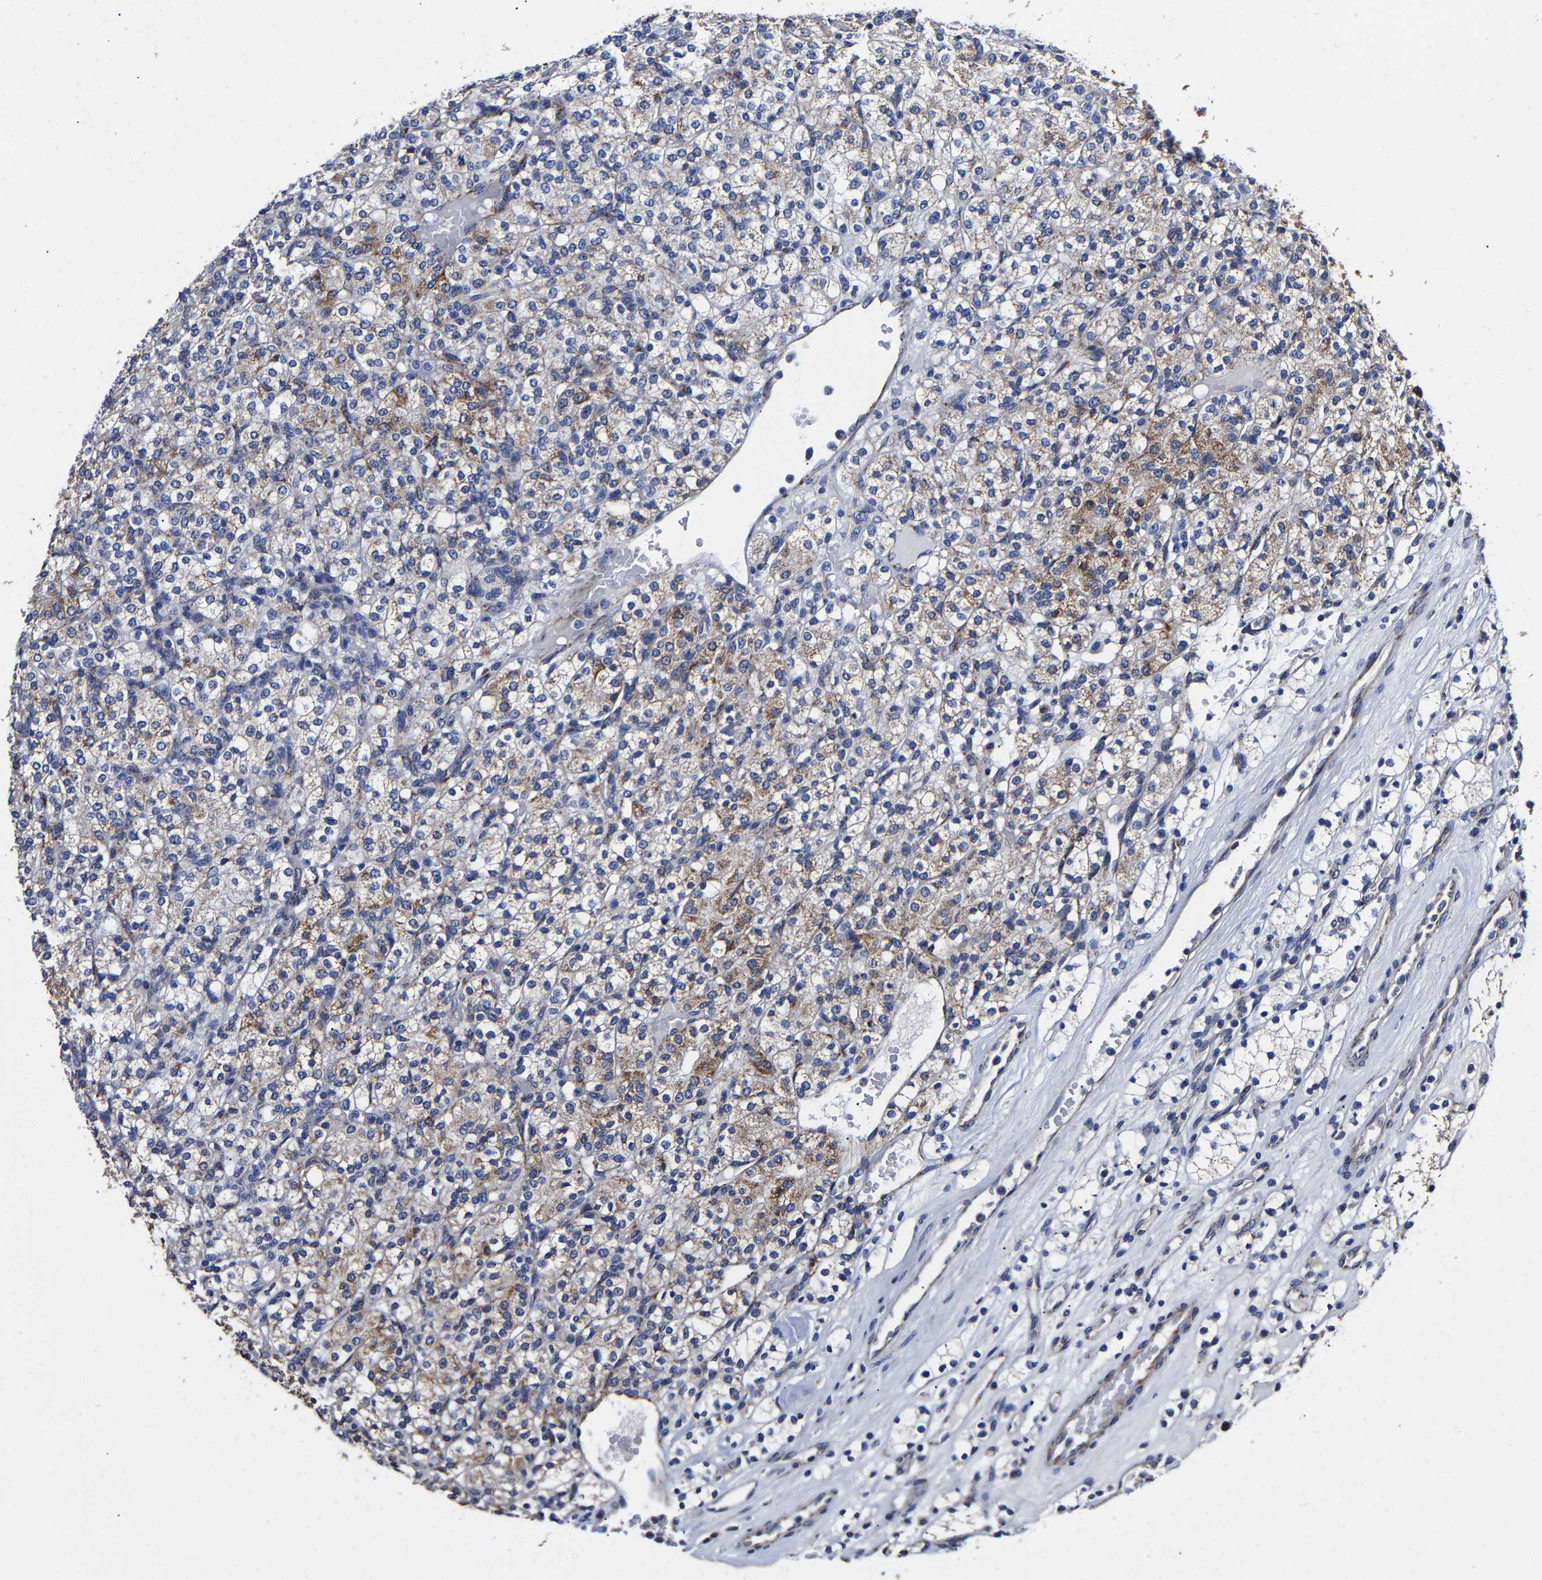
{"staining": {"intensity": "moderate", "quantity": "25%-75%", "location": "cytoplasmic/membranous"}, "tissue": "renal cancer", "cell_type": "Tumor cells", "image_type": "cancer", "snomed": [{"axis": "morphology", "description": "Adenocarcinoma, NOS"}, {"axis": "topography", "description": "Kidney"}], "caption": "Immunohistochemistry (IHC) of human renal adenocarcinoma demonstrates medium levels of moderate cytoplasmic/membranous staining in about 25%-75% of tumor cells.", "gene": "AASS", "patient": {"sex": "male", "age": 77}}